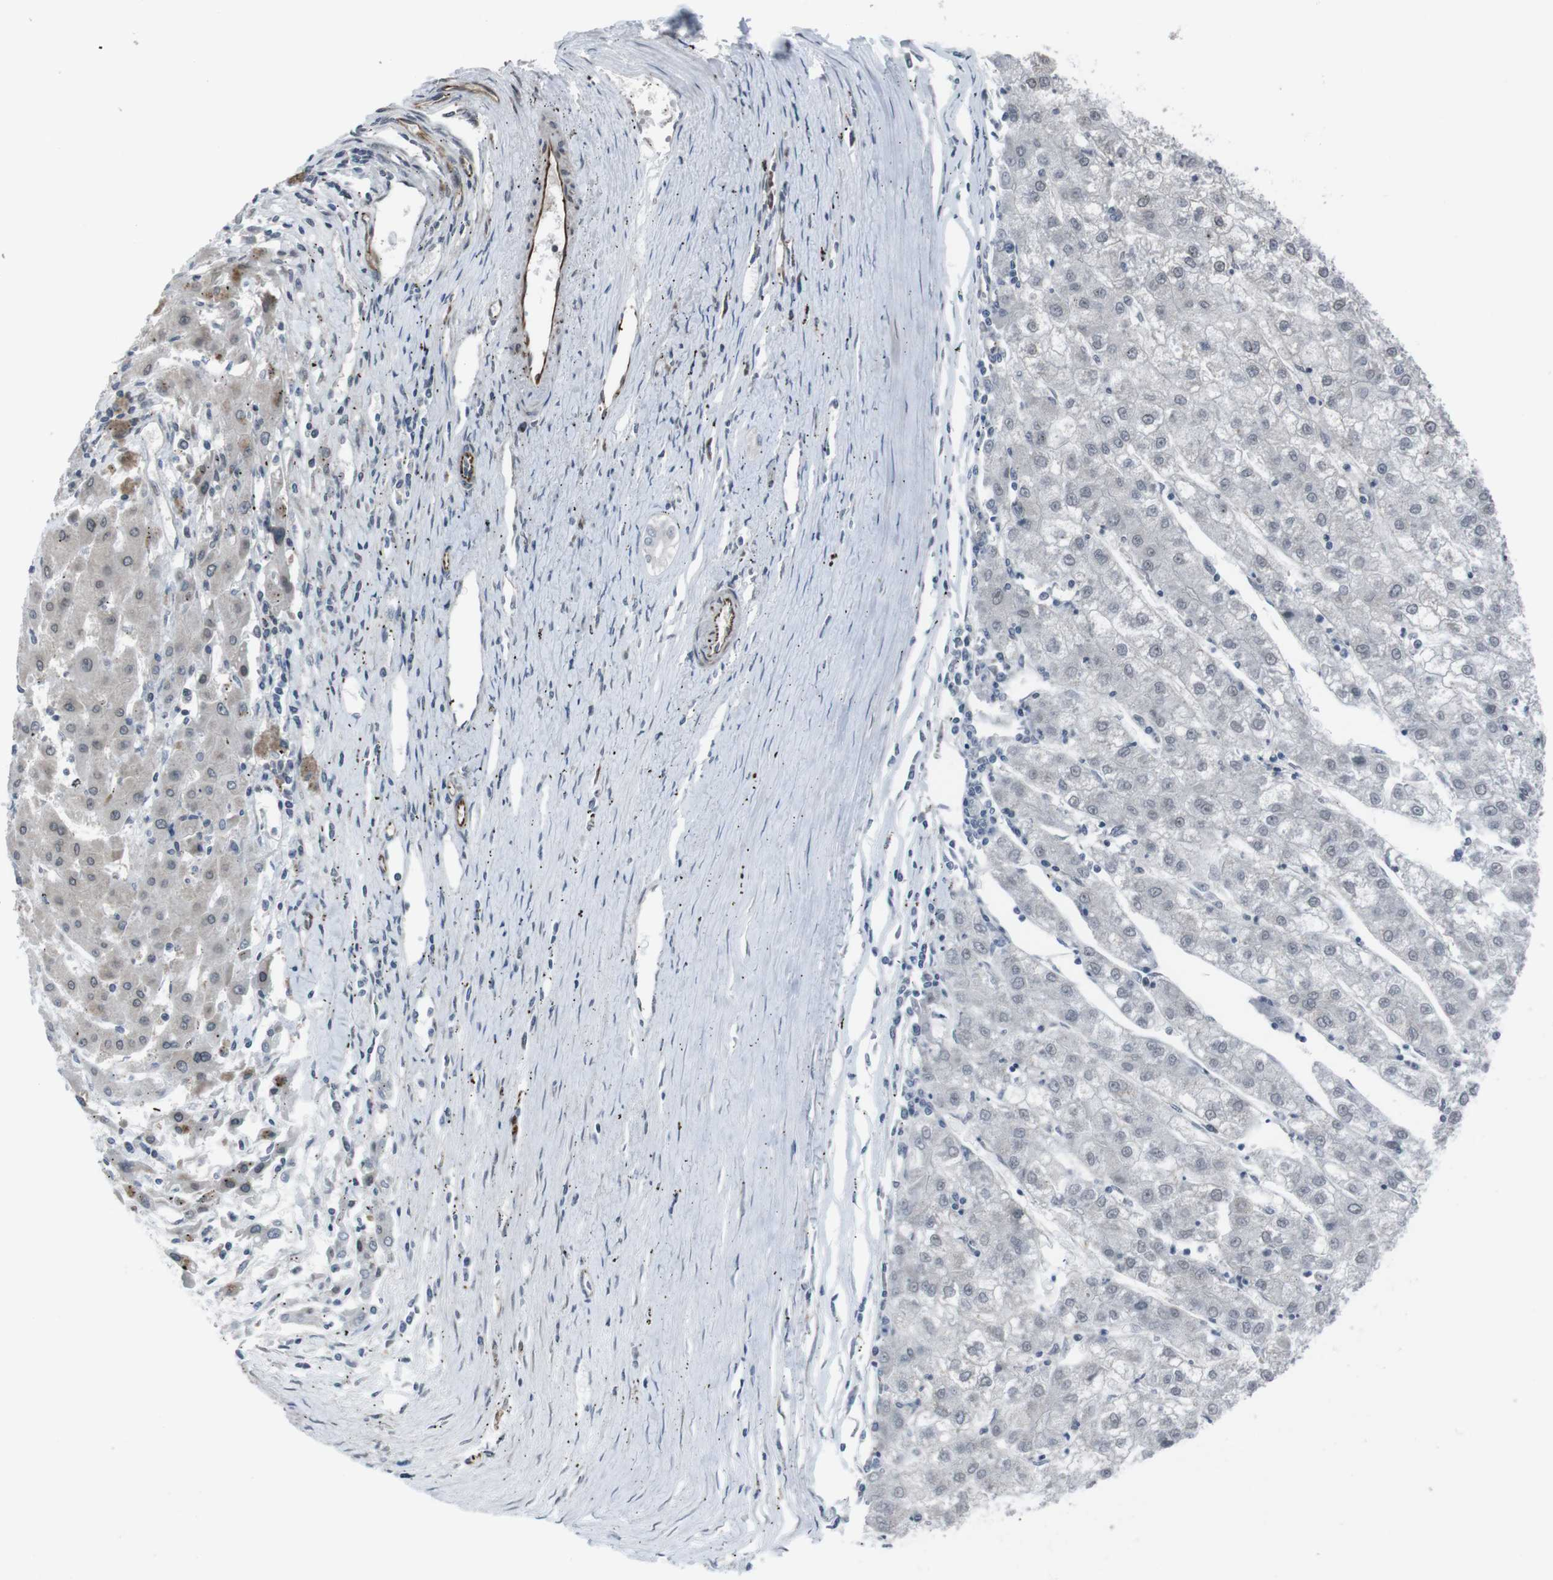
{"staining": {"intensity": "negative", "quantity": "none", "location": "none"}, "tissue": "liver cancer", "cell_type": "Tumor cells", "image_type": "cancer", "snomed": [{"axis": "morphology", "description": "Carcinoma, Hepatocellular, NOS"}, {"axis": "topography", "description": "Liver"}], "caption": "A histopathology image of human hepatocellular carcinoma (liver) is negative for staining in tumor cells.", "gene": "SS18L1", "patient": {"sex": "male", "age": 72}}